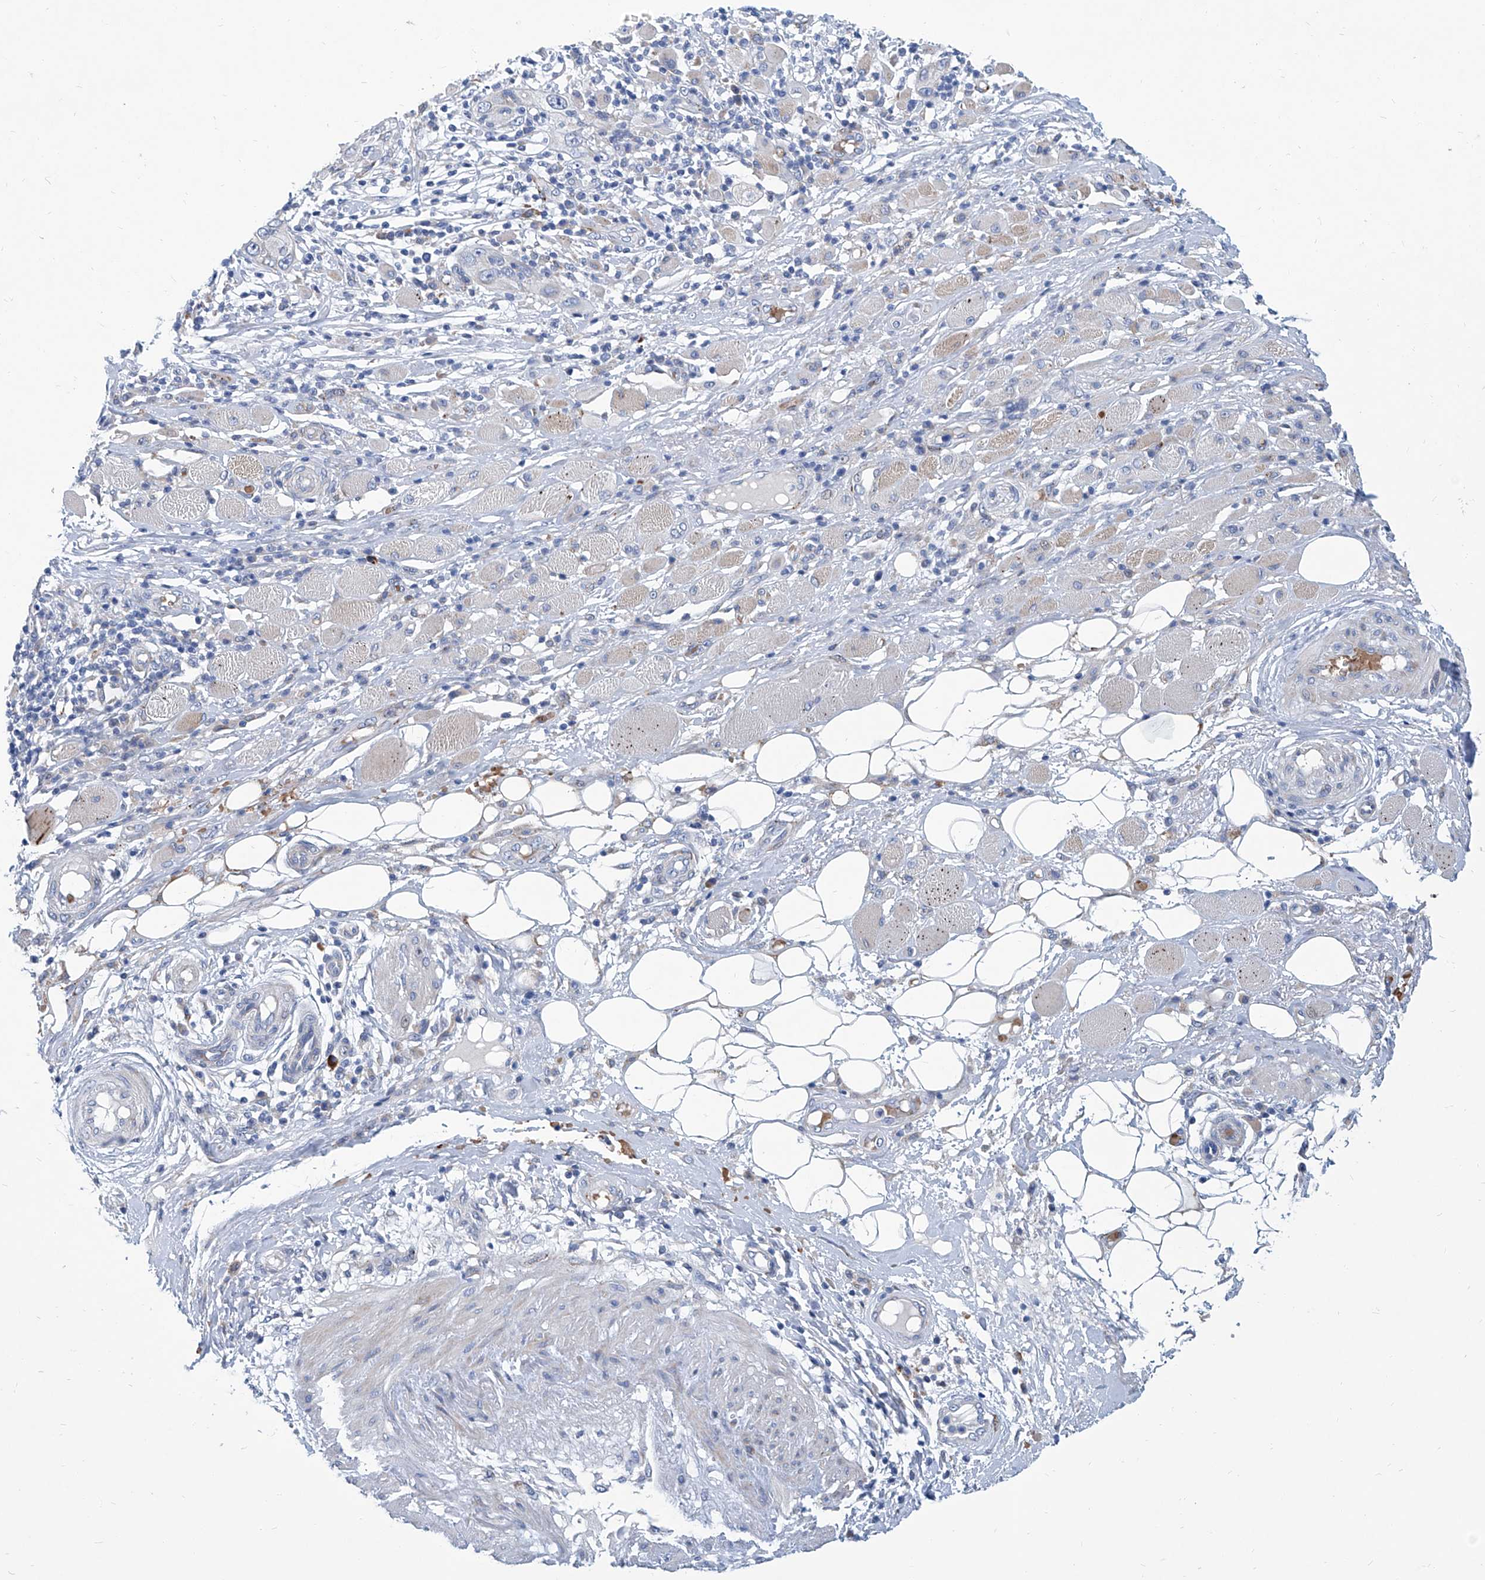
{"staining": {"intensity": "negative", "quantity": "none", "location": "none"}, "tissue": "skin cancer", "cell_type": "Tumor cells", "image_type": "cancer", "snomed": [{"axis": "morphology", "description": "Squamous cell carcinoma, NOS"}, {"axis": "topography", "description": "Skin"}], "caption": "This histopathology image is of skin cancer stained with IHC to label a protein in brown with the nuclei are counter-stained blue. There is no staining in tumor cells.", "gene": "FPR2", "patient": {"sex": "female", "age": 88}}